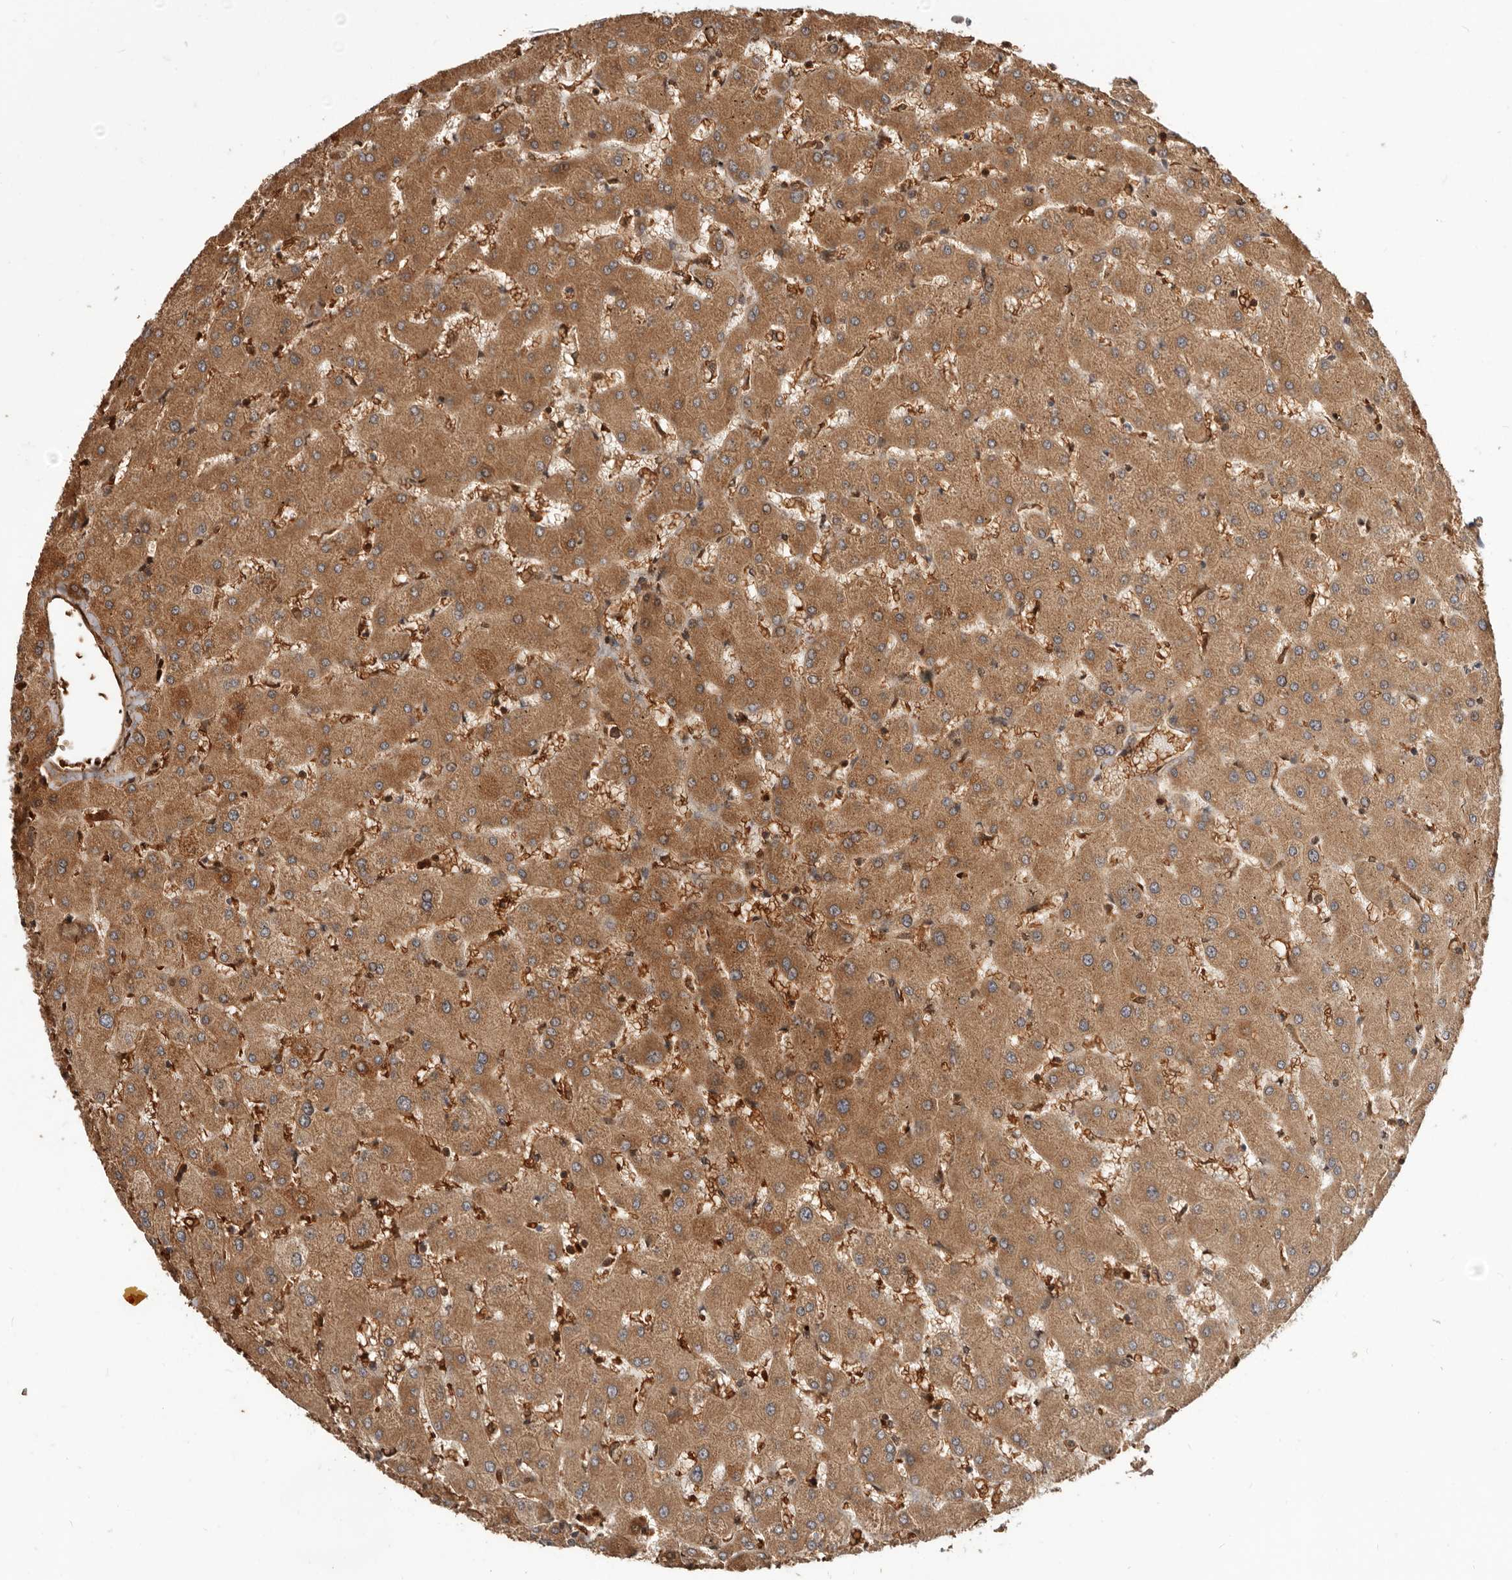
{"staining": {"intensity": "weak", "quantity": "25%-75%", "location": "cytoplasmic/membranous,nuclear"}, "tissue": "liver", "cell_type": "Cholangiocytes", "image_type": "normal", "snomed": [{"axis": "morphology", "description": "Normal tissue, NOS"}, {"axis": "topography", "description": "Liver"}], "caption": "Benign liver was stained to show a protein in brown. There is low levels of weak cytoplasmic/membranous,nuclear positivity in approximately 25%-75% of cholangiocytes.", "gene": "NCOA3", "patient": {"sex": "female", "age": 63}}